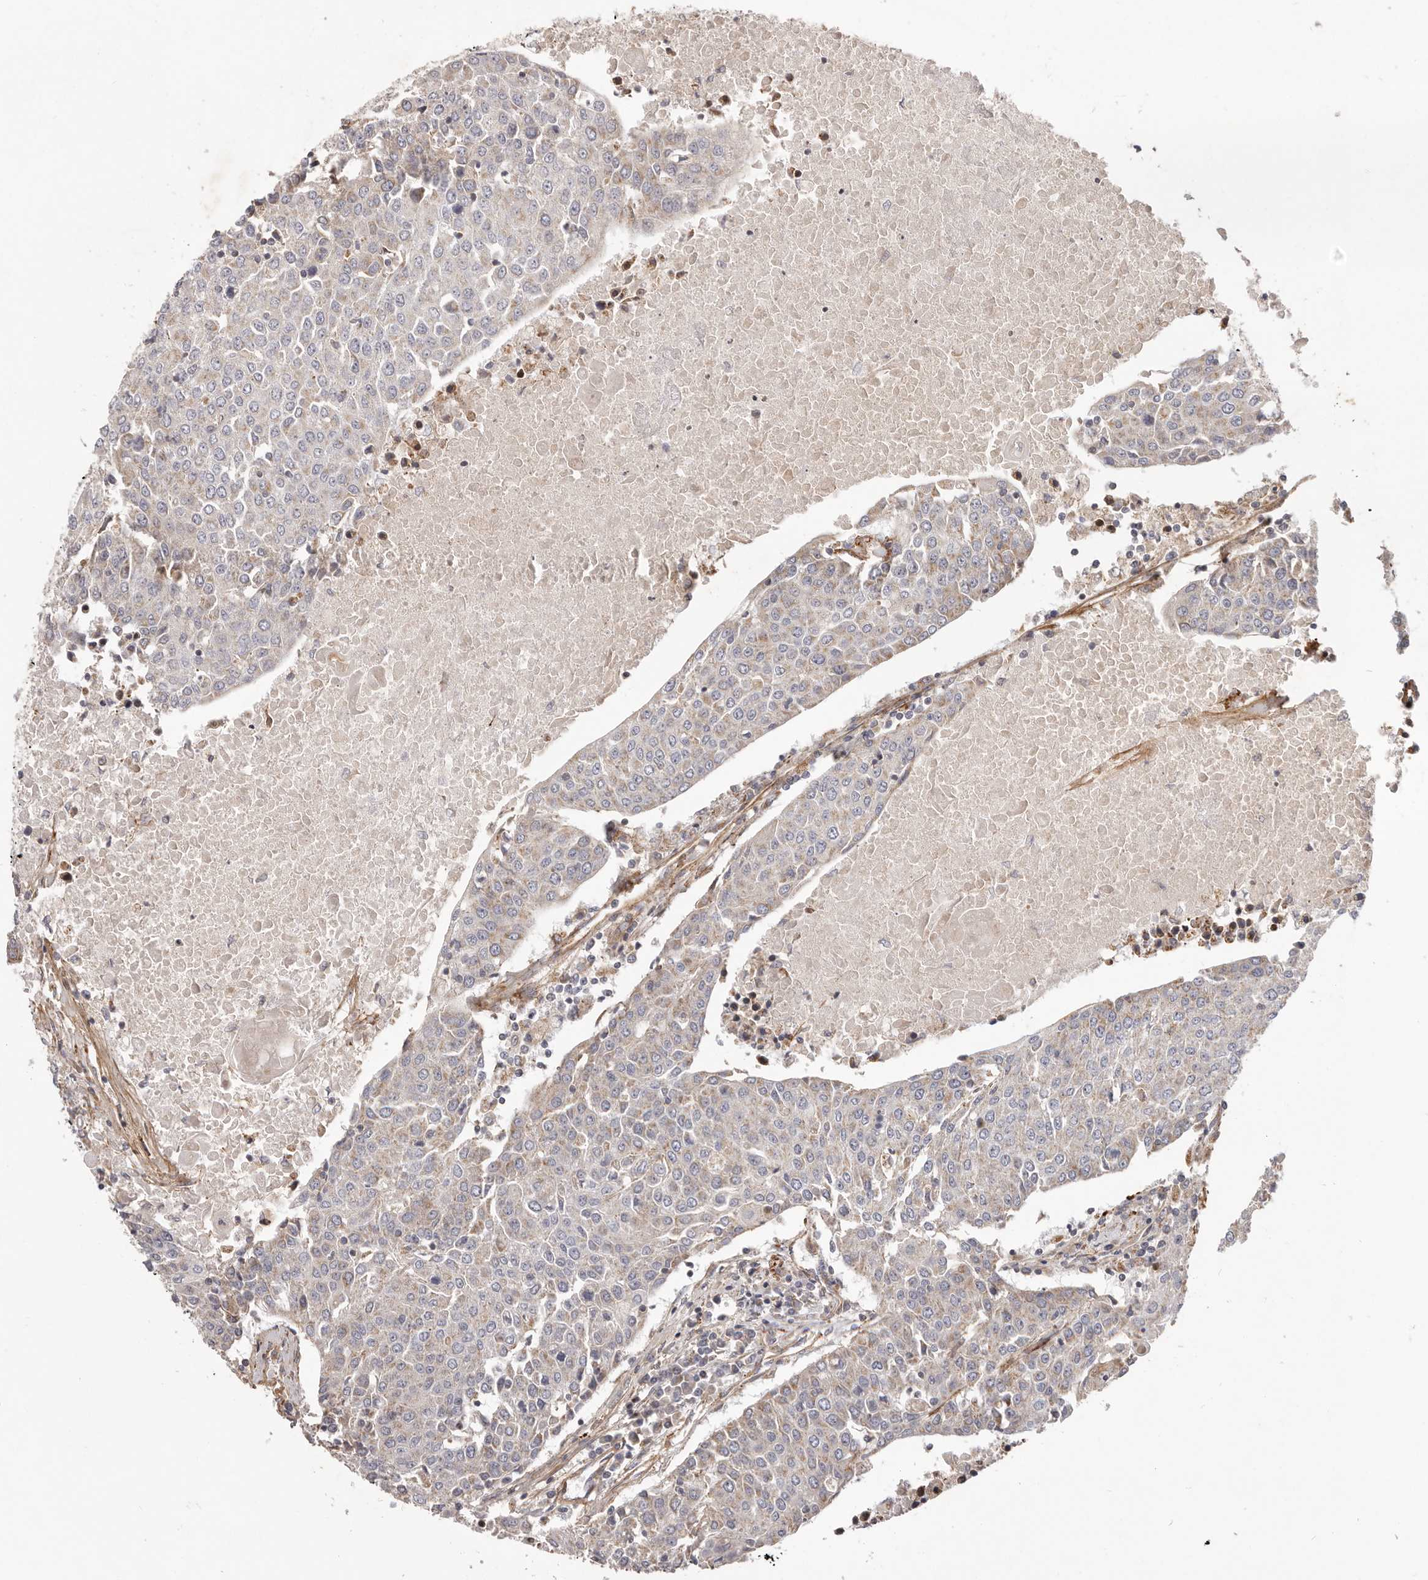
{"staining": {"intensity": "weak", "quantity": "25%-75%", "location": "cytoplasmic/membranous"}, "tissue": "urothelial cancer", "cell_type": "Tumor cells", "image_type": "cancer", "snomed": [{"axis": "morphology", "description": "Urothelial carcinoma, High grade"}, {"axis": "topography", "description": "Urinary bladder"}], "caption": "Urothelial cancer stained with a brown dye exhibits weak cytoplasmic/membranous positive expression in approximately 25%-75% of tumor cells.", "gene": "MRPS10", "patient": {"sex": "female", "age": 85}}